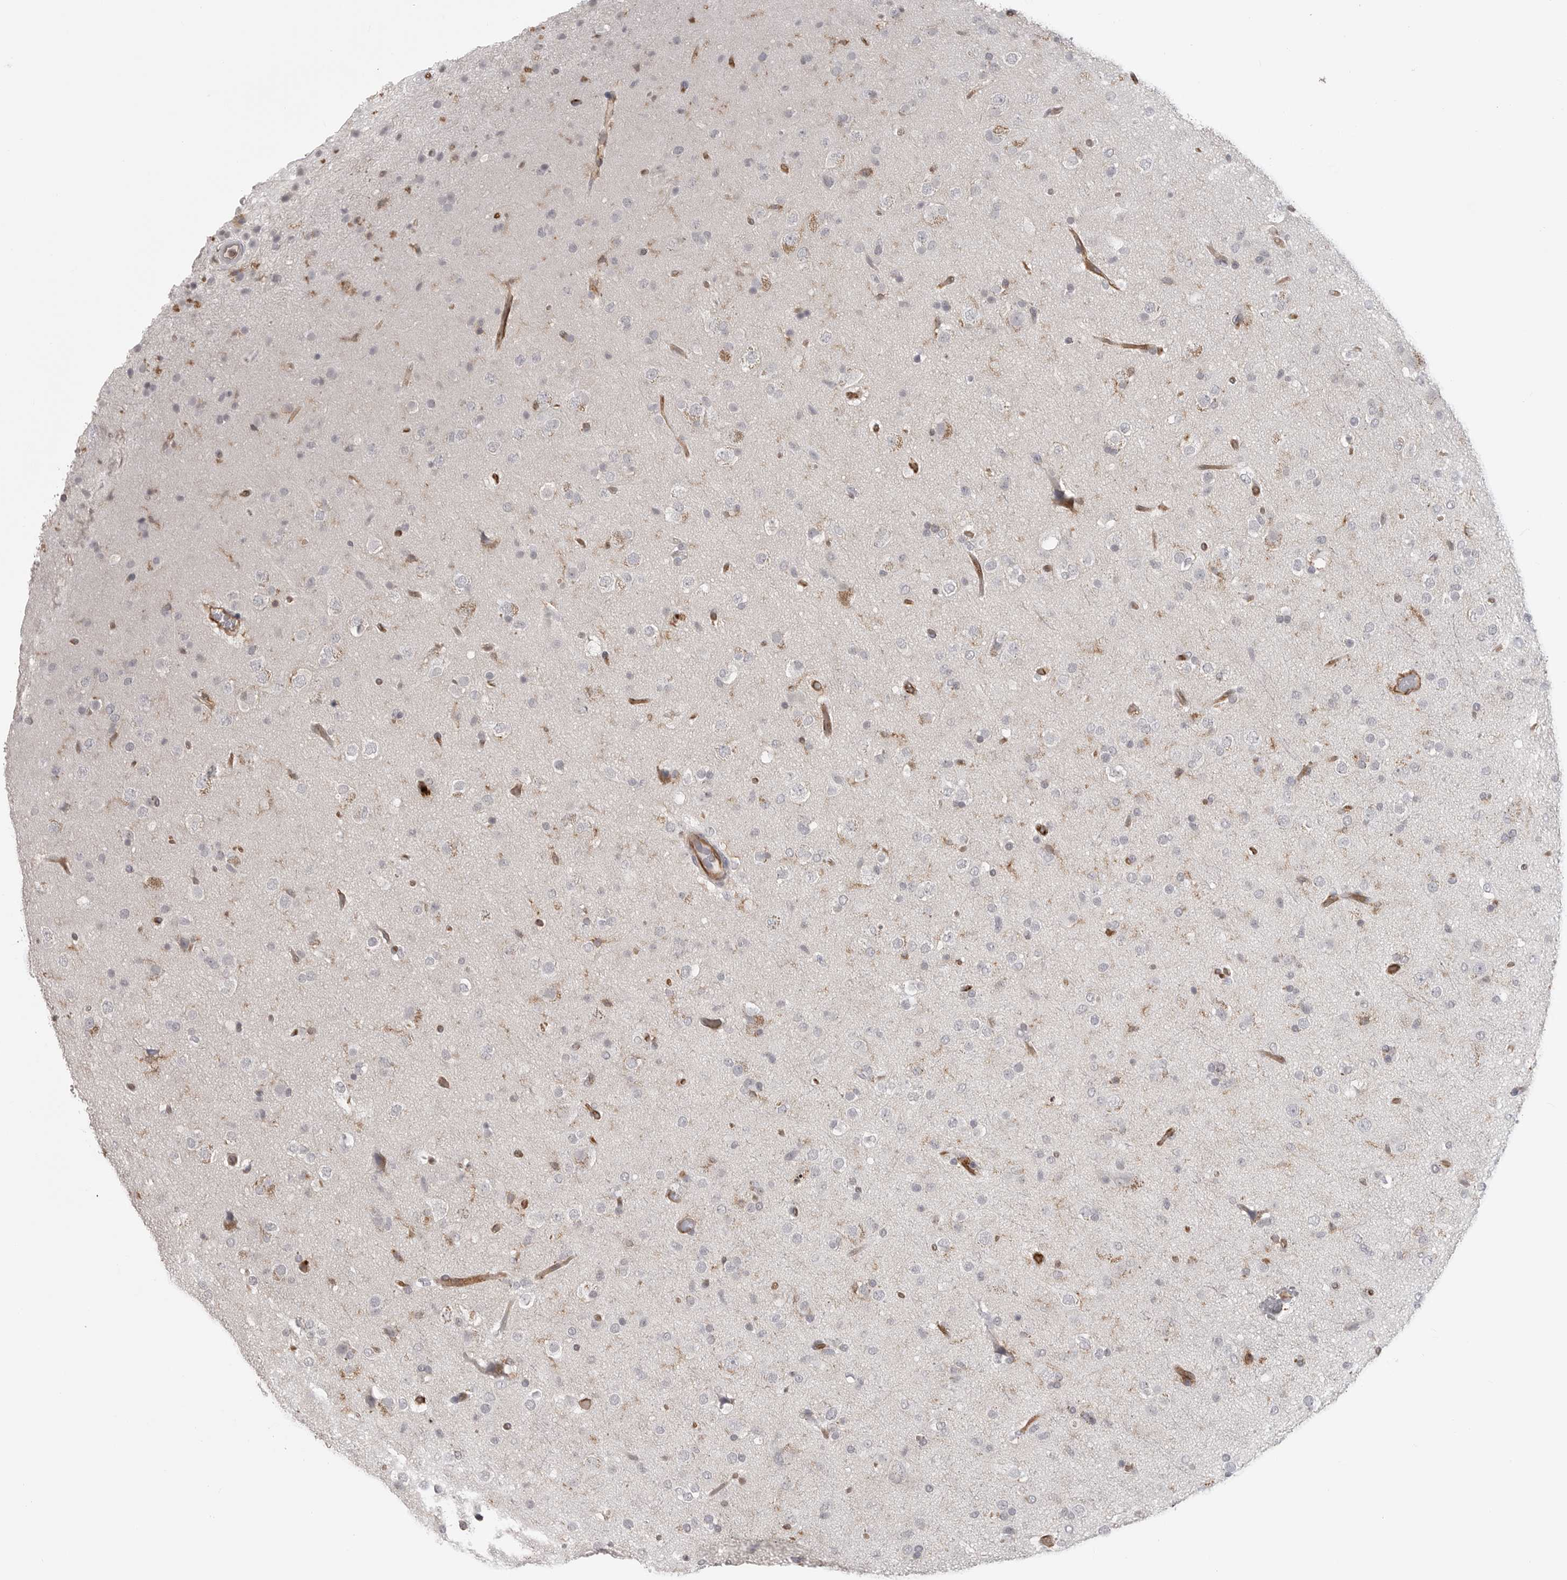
{"staining": {"intensity": "negative", "quantity": "none", "location": "none"}, "tissue": "glioma", "cell_type": "Tumor cells", "image_type": "cancer", "snomed": [{"axis": "morphology", "description": "Glioma, malignant, Low grade"}, {"axis": "topography", "description": "Brain"}], "caption": "Immunohistochemistry of malignant glioma (low-grade) displays no positivity in tumor cells.", "gene": "IFNGR1", "patient": {"sex": "male", "age": 65}}